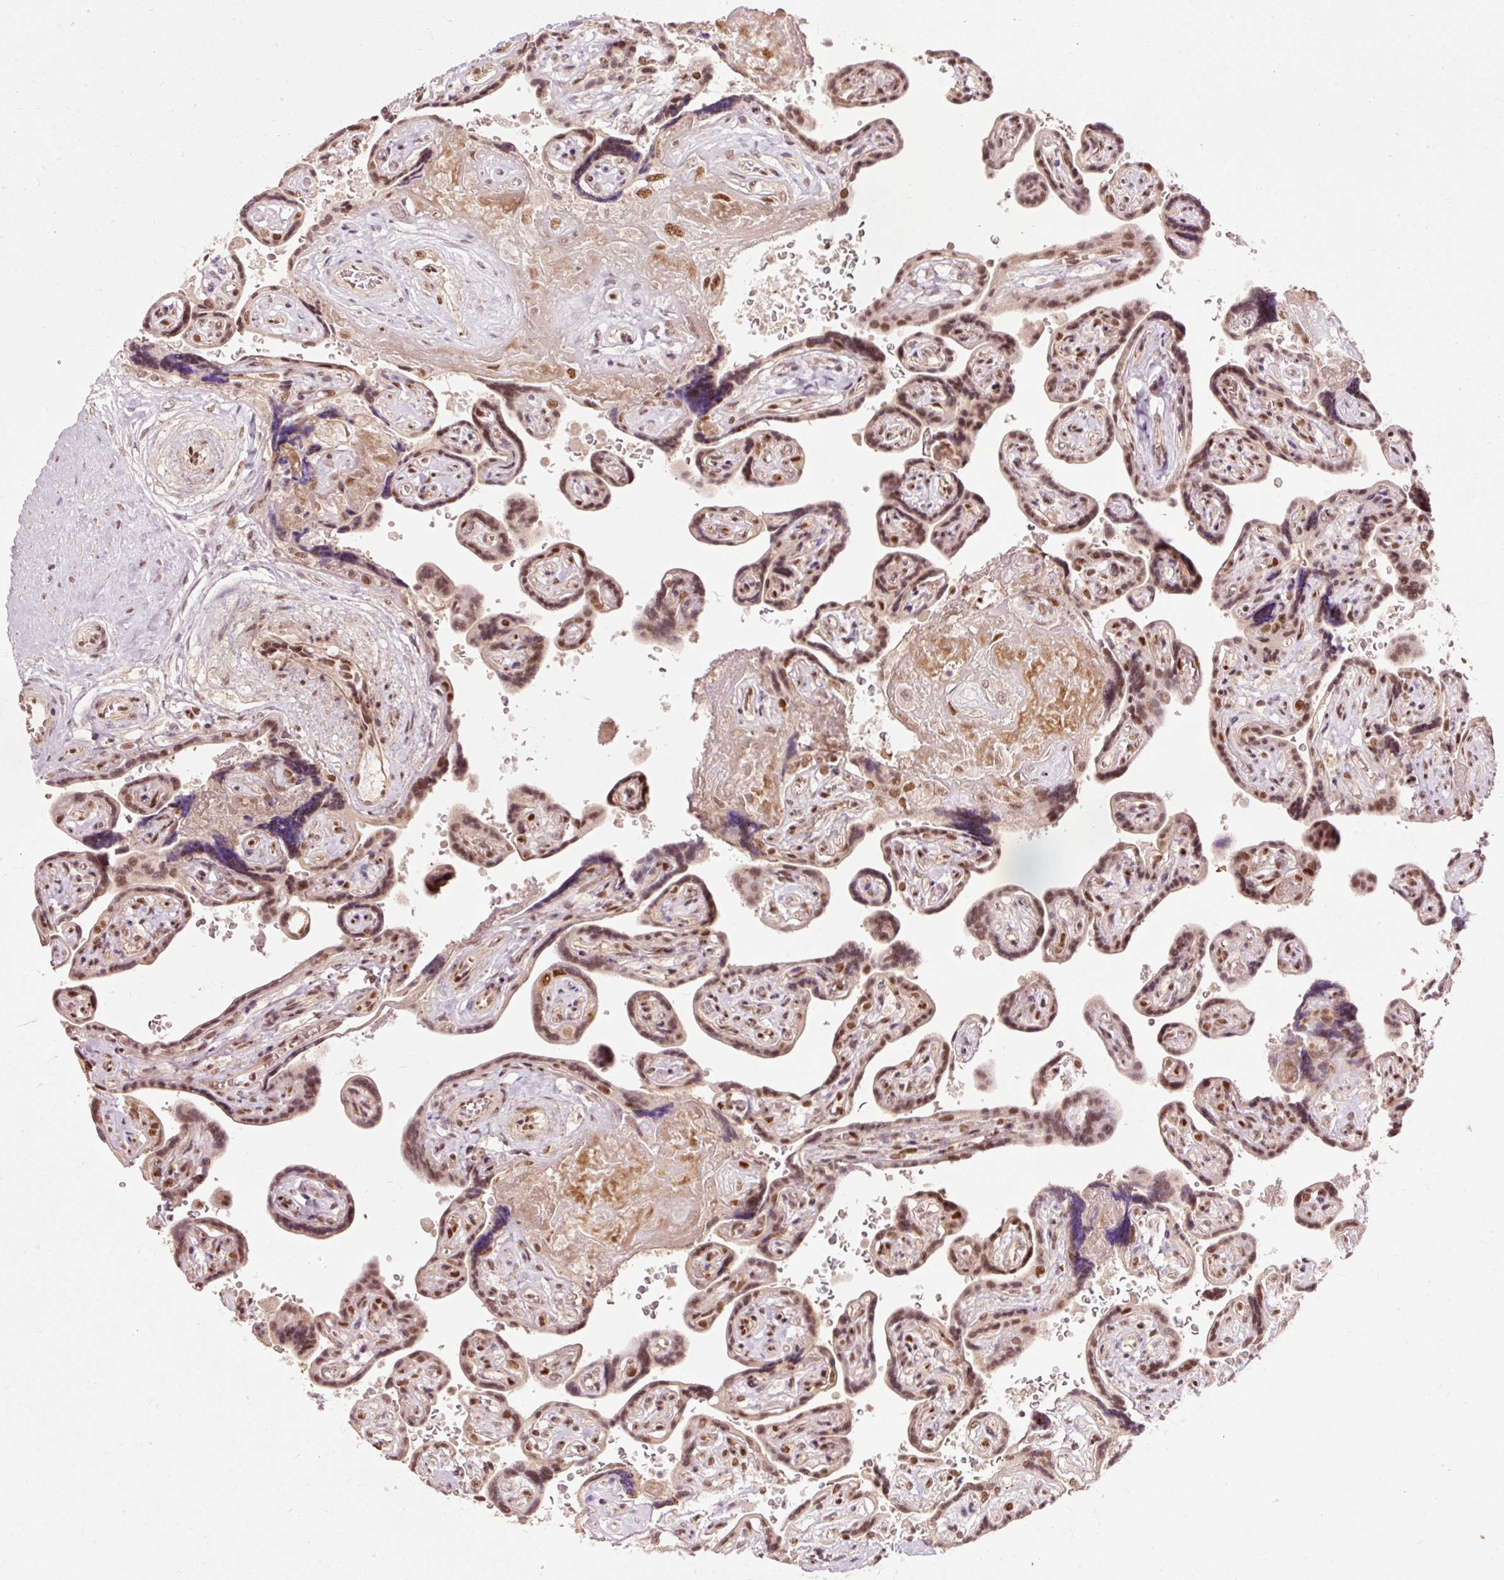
{"staining": {"intensity": "strong", "quantity": ">75%", "location": "nuclear"}, "tissue": "placenta", "cell_type": "Trophoblastic cells", "image_type": "normal", "snomed": [{"axis": "morphology", "description": "Normal tissue, NOS"}, {"axis": "topography", "description": "Placenta"}], "caption": "This micrograph exhibits IHC staining of normal human placenta, with high strong nuclear expression in approximately >75% of trophoblastic cells.", "gene": "ZBTB44", "patient": {"sex": "female", "age": 32}}